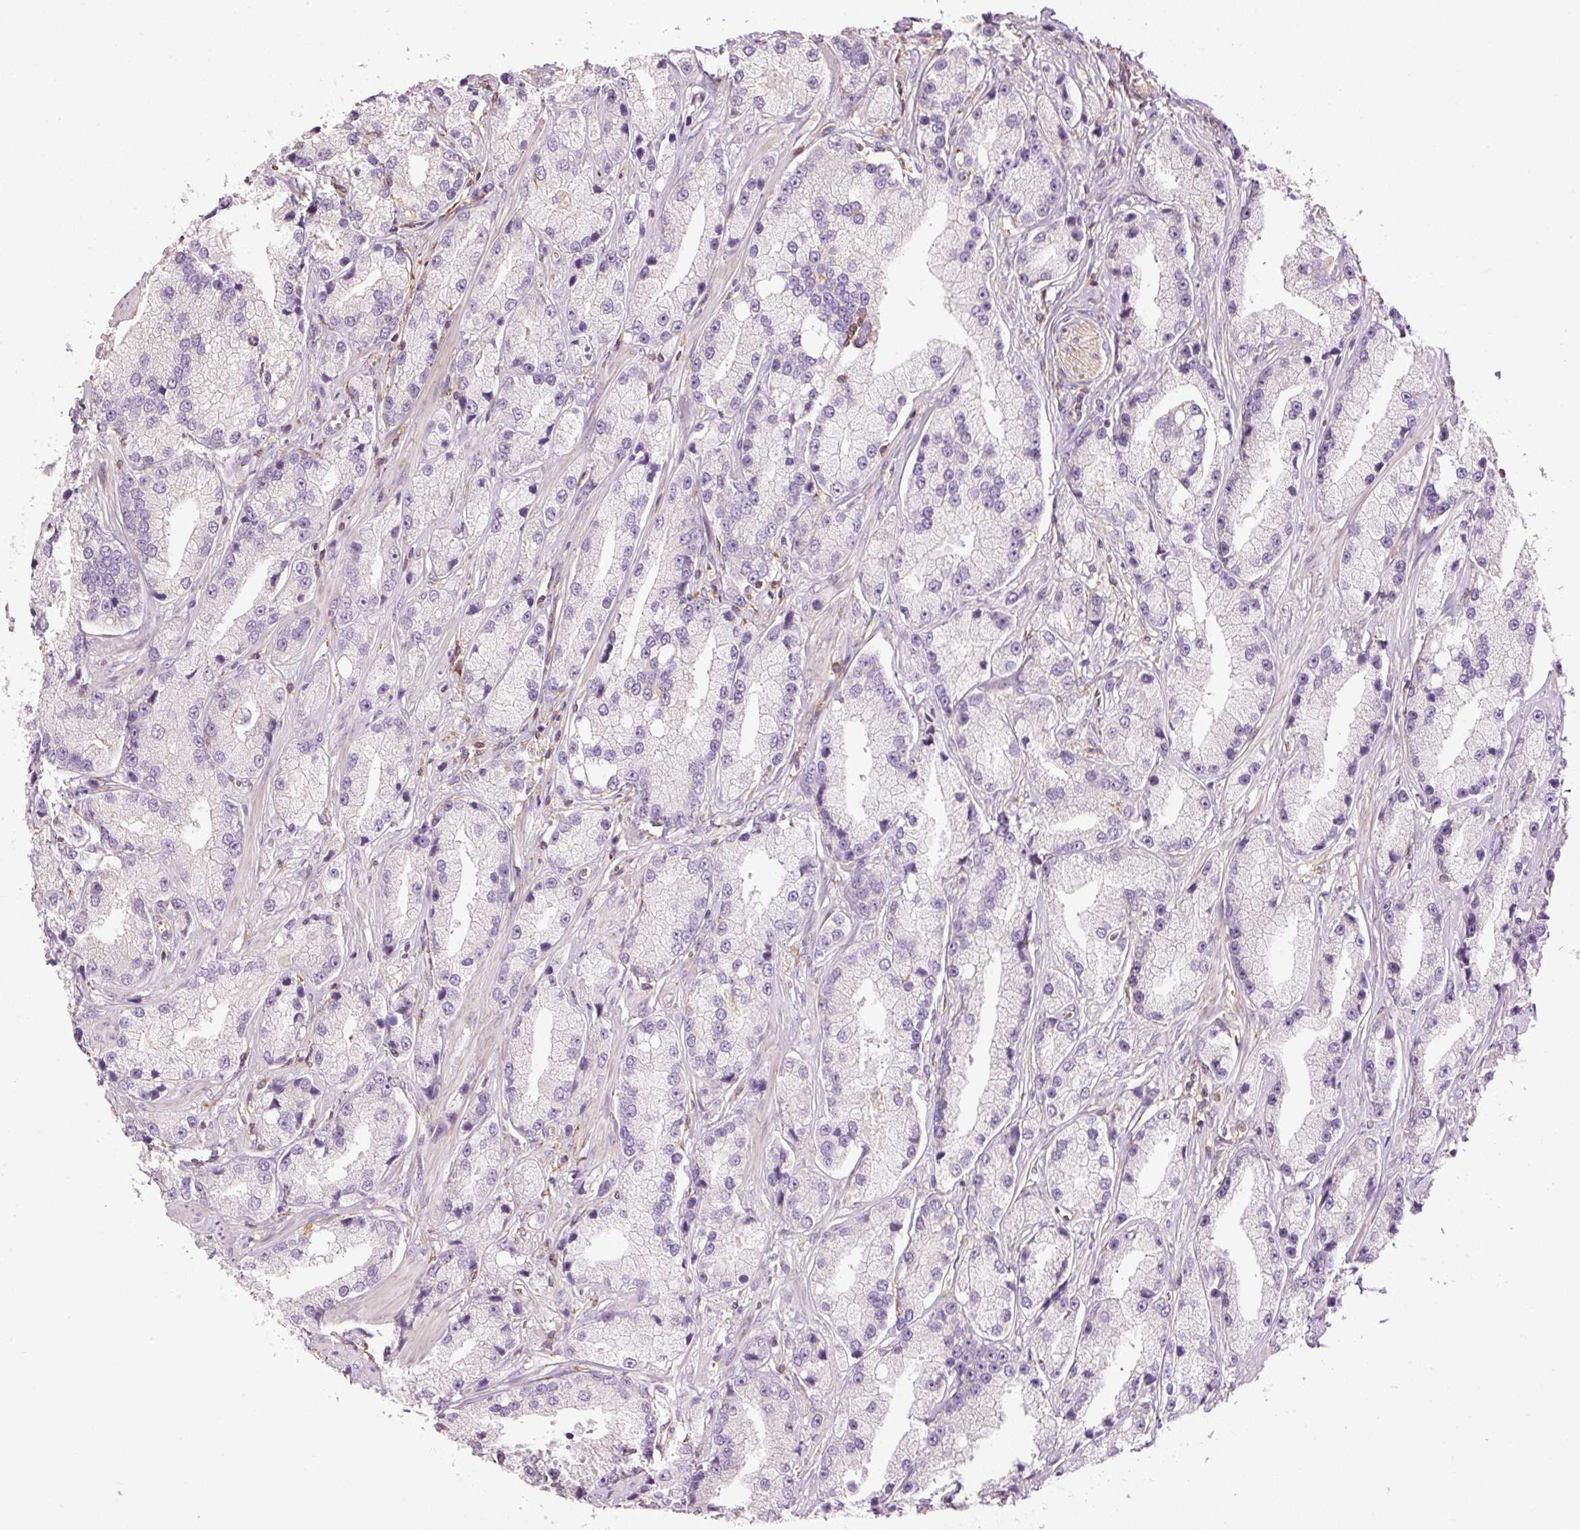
{"staining": {"intensity": "negative", "quantity": "none", "location": "none"}, "tissue": "prostate cancer", "cell_type": "Tumor cells", "image_type": "cancer", "snomed": [{"axis": "morphology", "description": "Adenocarcinoma, High grade"}, {"axis": "topography", "description": "Prostate"}], "caption": "Tumor cells show no significant protein staining in prostate high-grade adenocarcinoma. Brightfield microscopy of immunohistochemistry stained with DAB (brown) and hematoxylin (blue), captured at high magnification.", "gene": "SIPA1", "patient": {"sex": "male", "age": 74}}